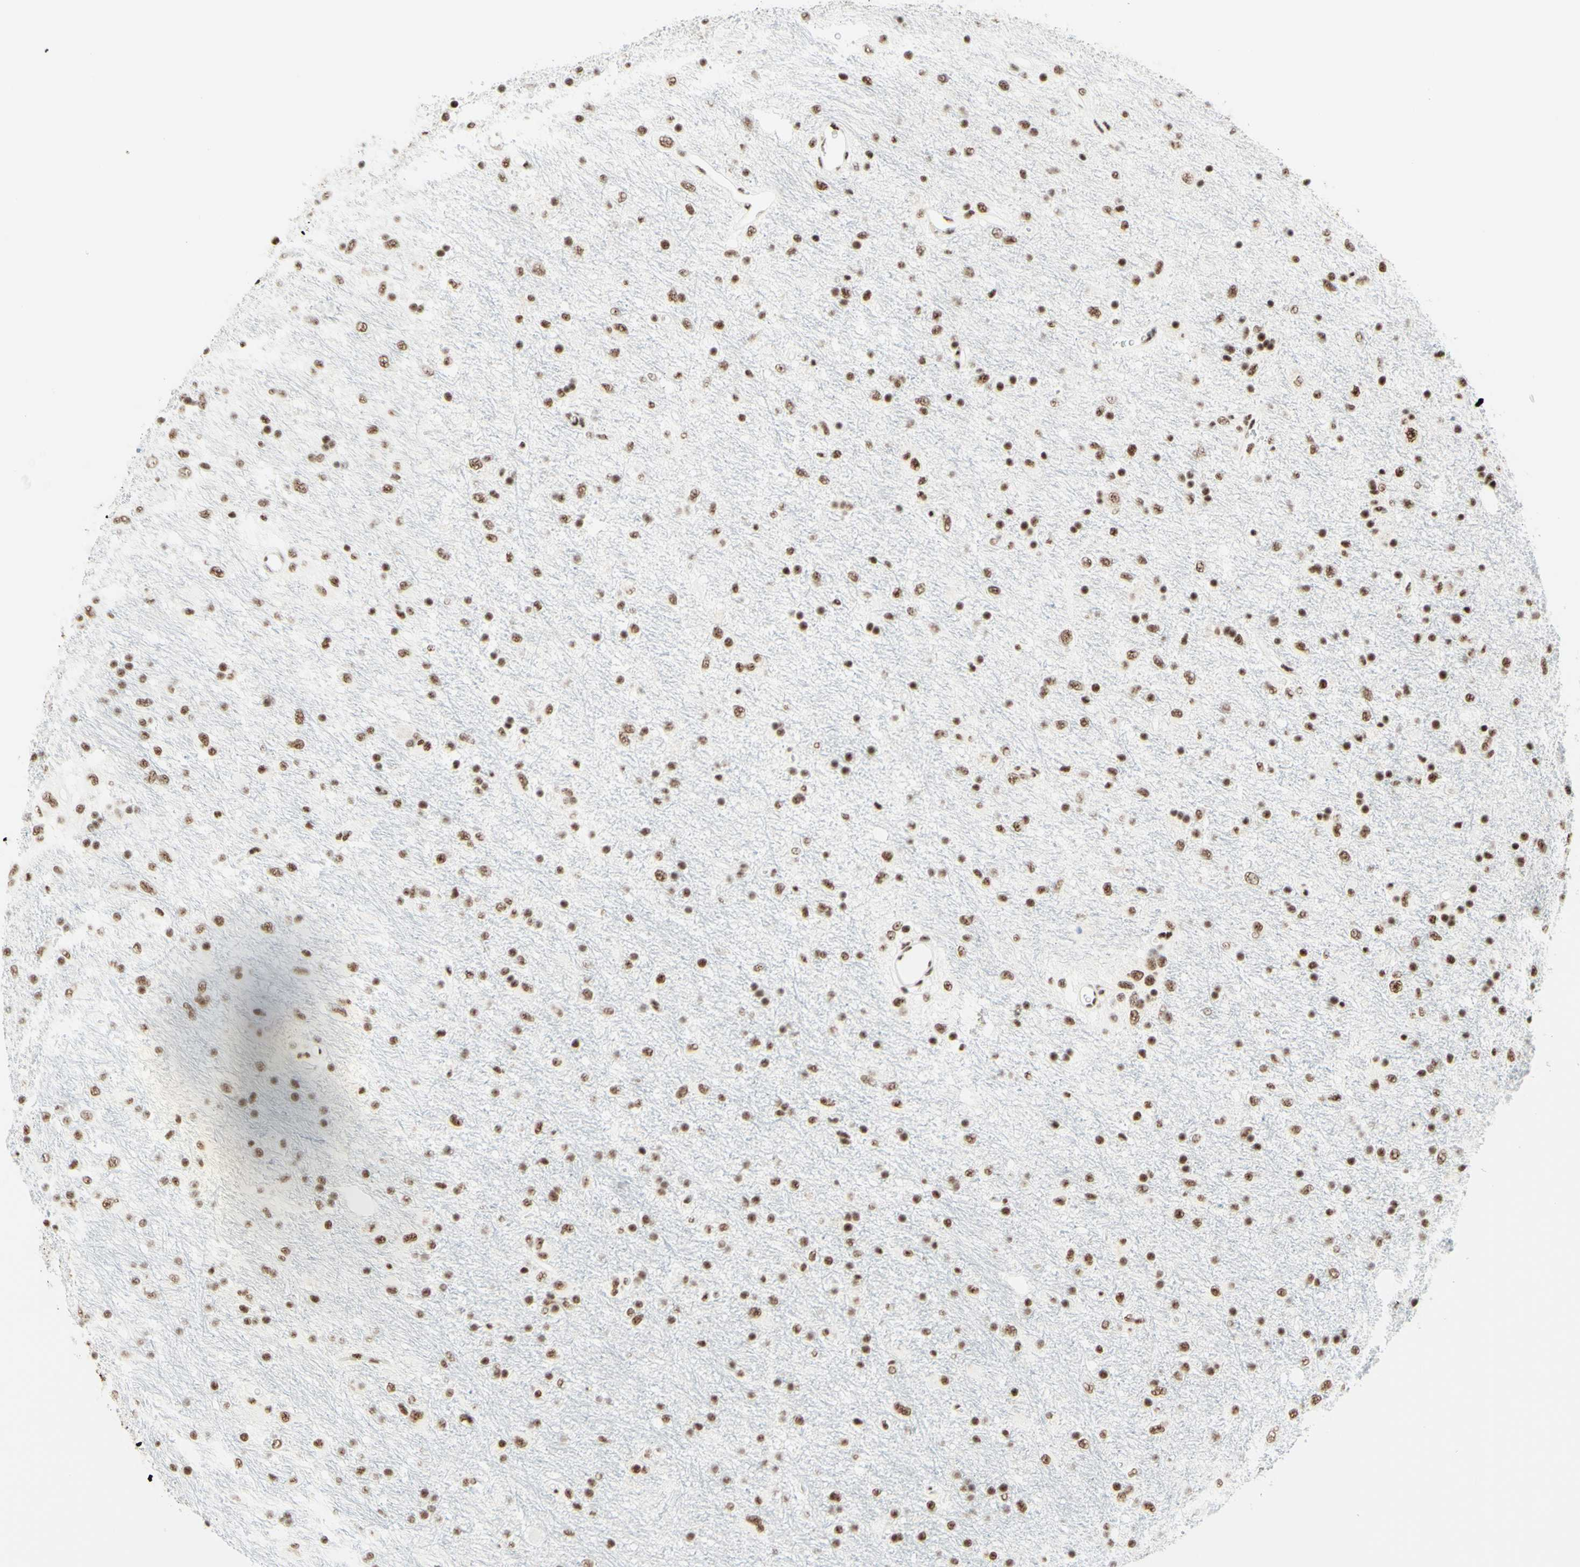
{"staining": {"intensity": "moderate", "quantity": ">75%", "location": "nuclear"}, "tissue": "glioma", "cell_type": "Tumor cells", "image_type": "cancer", "snomed": [{"axis": "morphology", "description": "Glioma, malignant, Low grade"}, {"axis": "topography", "description": "Brain"}], "caption": "Brown immunohistochemical staining in human malignant glioma (low-grade) reveals moderate nuclear positivity in approximately >75% of tumor cells.", "gene": "WTAP", "patient": {"sex": "male", "age": 77}}